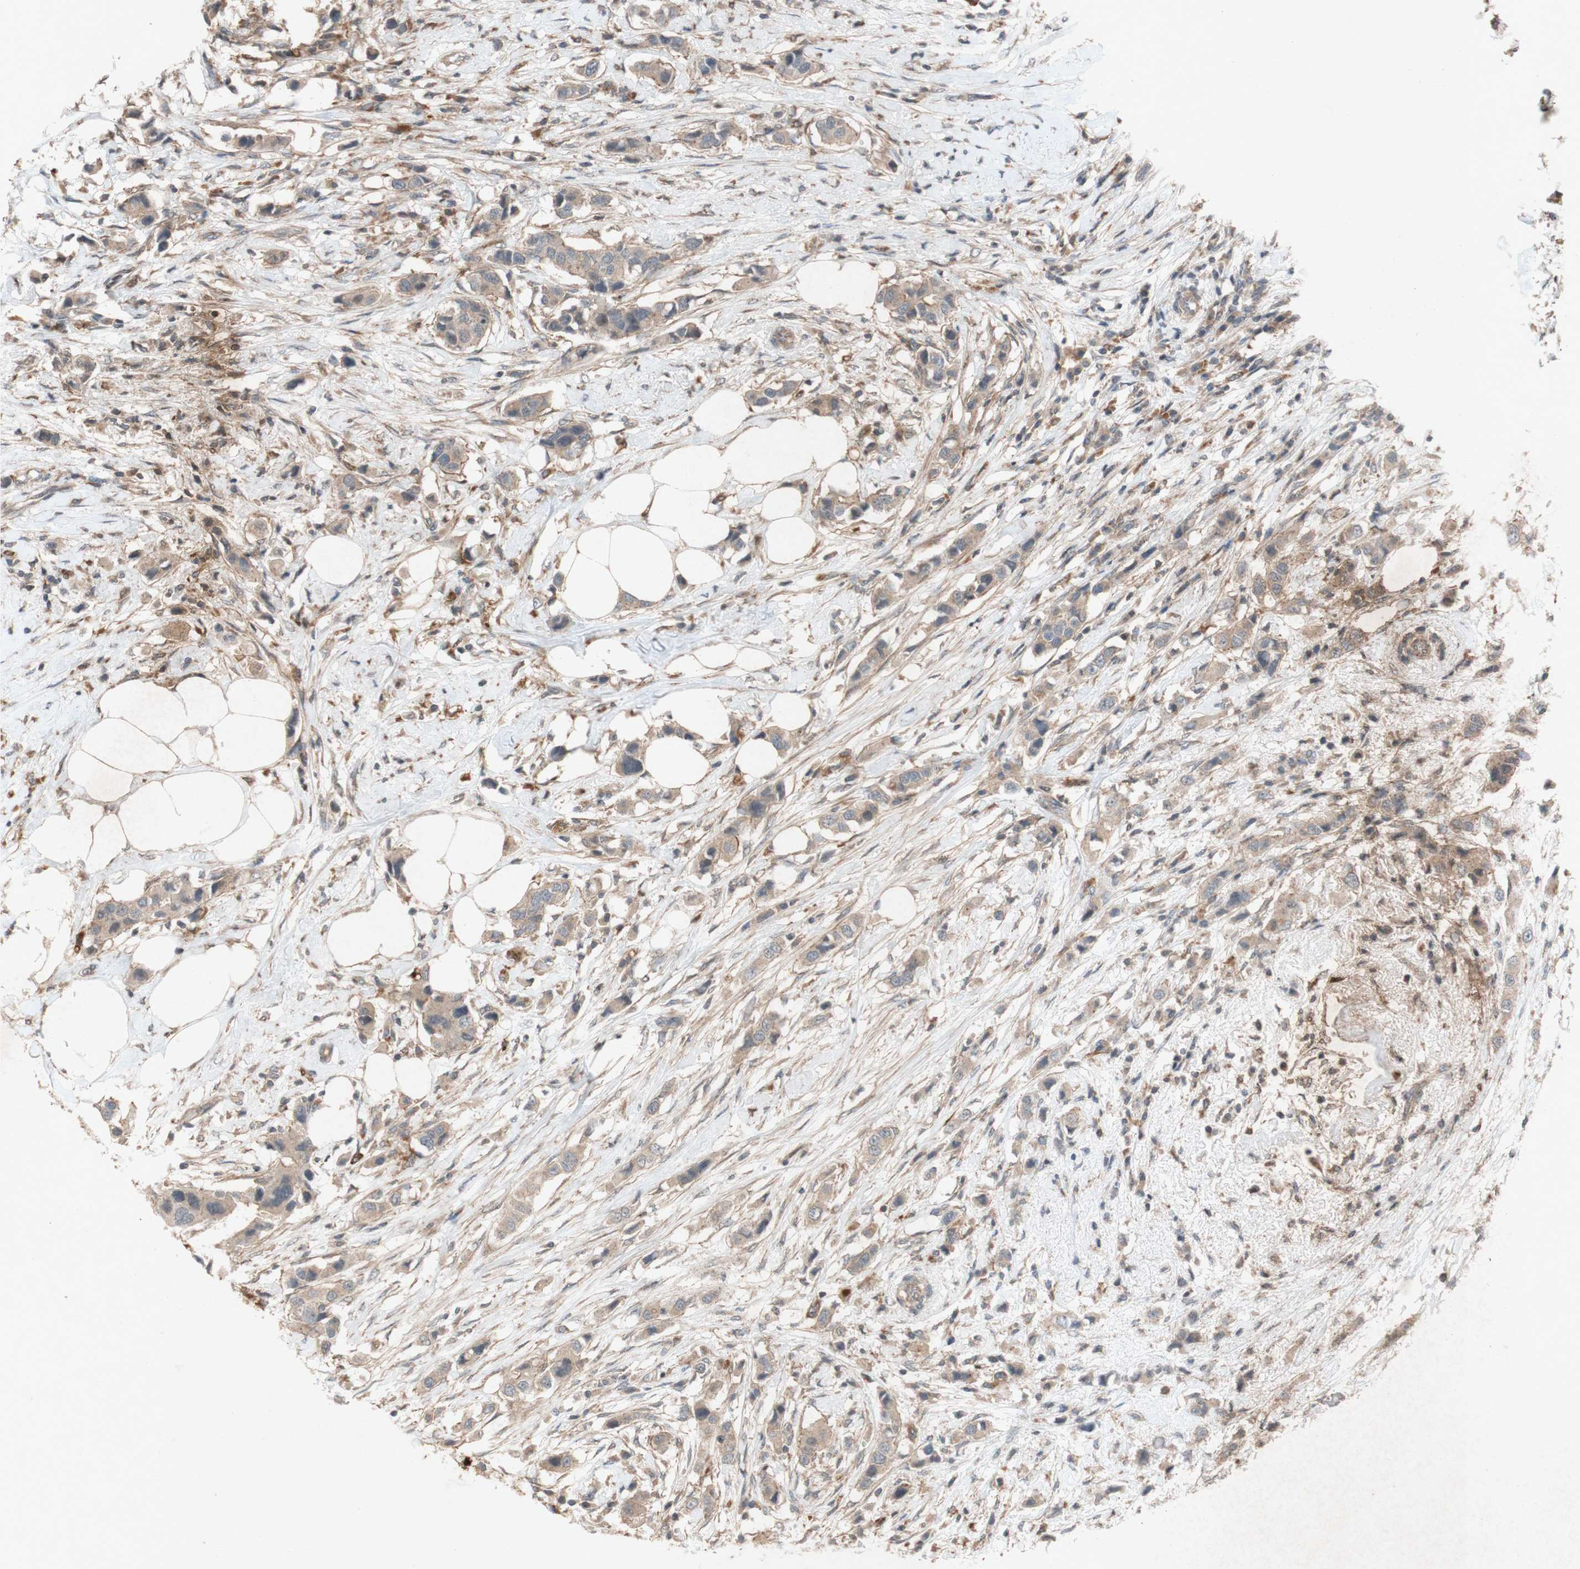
{"staining": {"intensity": "weak", "quantity": ">75%", "location": "cytoplasmic/membranous"}, "tissue": "breast cancer", "cell_type": "Tumor cells", "image_type": "cancer", "snomed": [{"axis": "morphology", "description": "Normal tissue, NOS"}, {"axis": "morphology", "description": "Duct carcinoma"}, {"axis": "topography", "description": "Breast"}], "caption": "Protein staining by immunohistochemistry (IHC) shows weak cytoplasmic/membranous positivity in about >75% of tumor cells in breast cancer (intraductal carcinoma).", "gene": "ATP6V1F", "patient": {"sex": "female", "age": 50}}